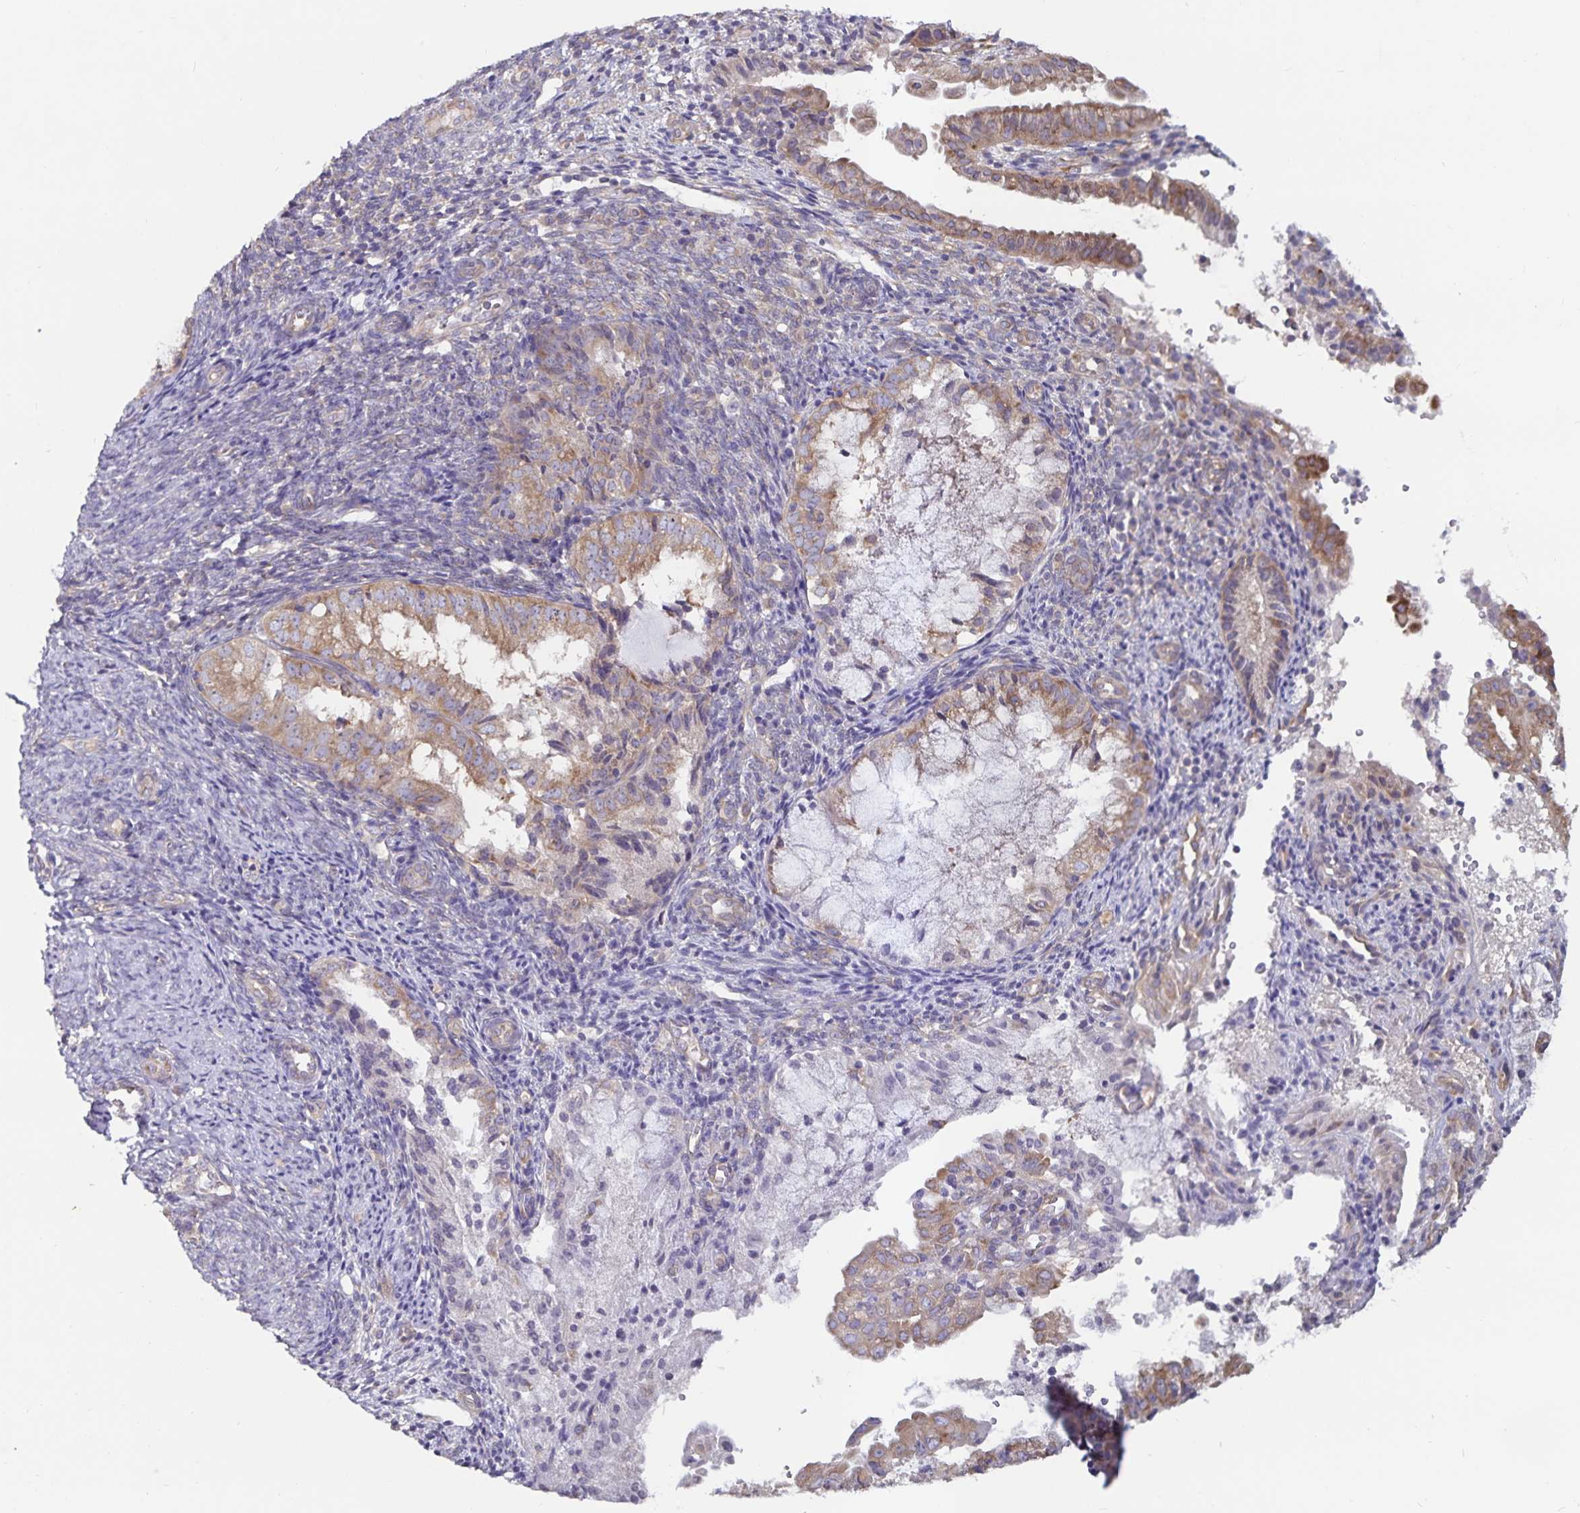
{"staining": {"intensity": "moderate", "quantity": ">75%", "location": "cytoplasmic/membranous"}, "tissue": "endometrial cancer", "cell_type": "Tumor cells", "image_type": "cancer", "snomed": [{"axis": "morphology", "description": "Adenocarcinoma, NOS"}, {"axis": "topography", "description": "Endometrium"}], "caption": "DAB immunohistochemical staining of endometrial cancer displays moderate cytoplasmic/membranous protein staining in approximately >75% of tumor cells.", "gene": "FAM120A", "patient": {"sex": "female", "age": 55}}